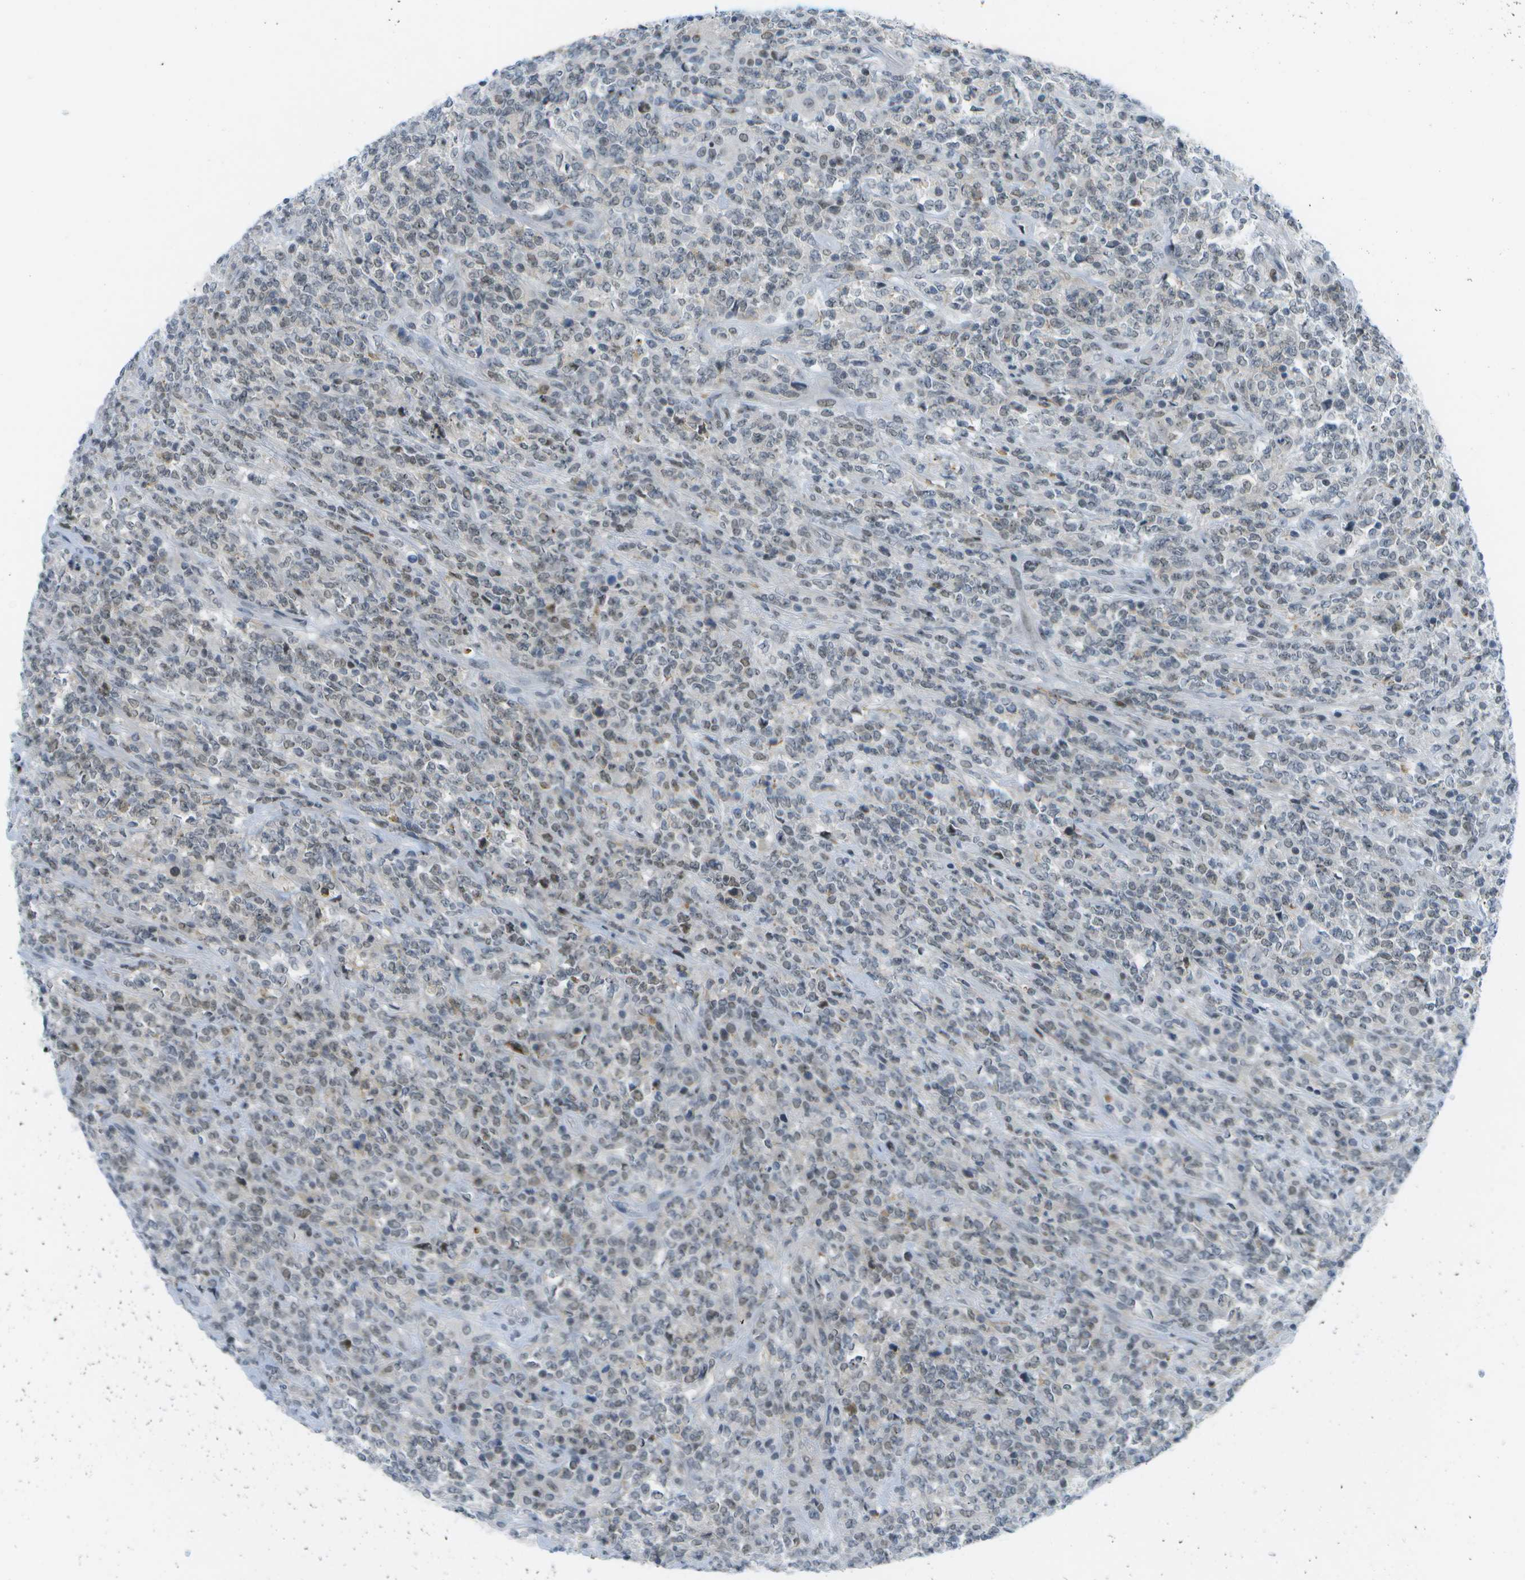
{"staining": {"intensity": "negative", "quantity": "none", "location": "none"}, "tissue": "lymphoma", "cell_type": "Tumor cells", "image_type": "cancer", "snomed": [{"axis": "morphology", "description": "Malignant lymphoma, non-Hodgkin's type, High grade"}, {"axis": "topography", "description": "Soft tissue"}], "caption": "Immunohistochemical staining of human high-grade malignant lymphoma, non-Hodgkin's type shows no significant positivity in tumor cells. Nuclei are stained in blue.", "gene": "PITHD1", "patient": {"sex": "male", "age": 18}}